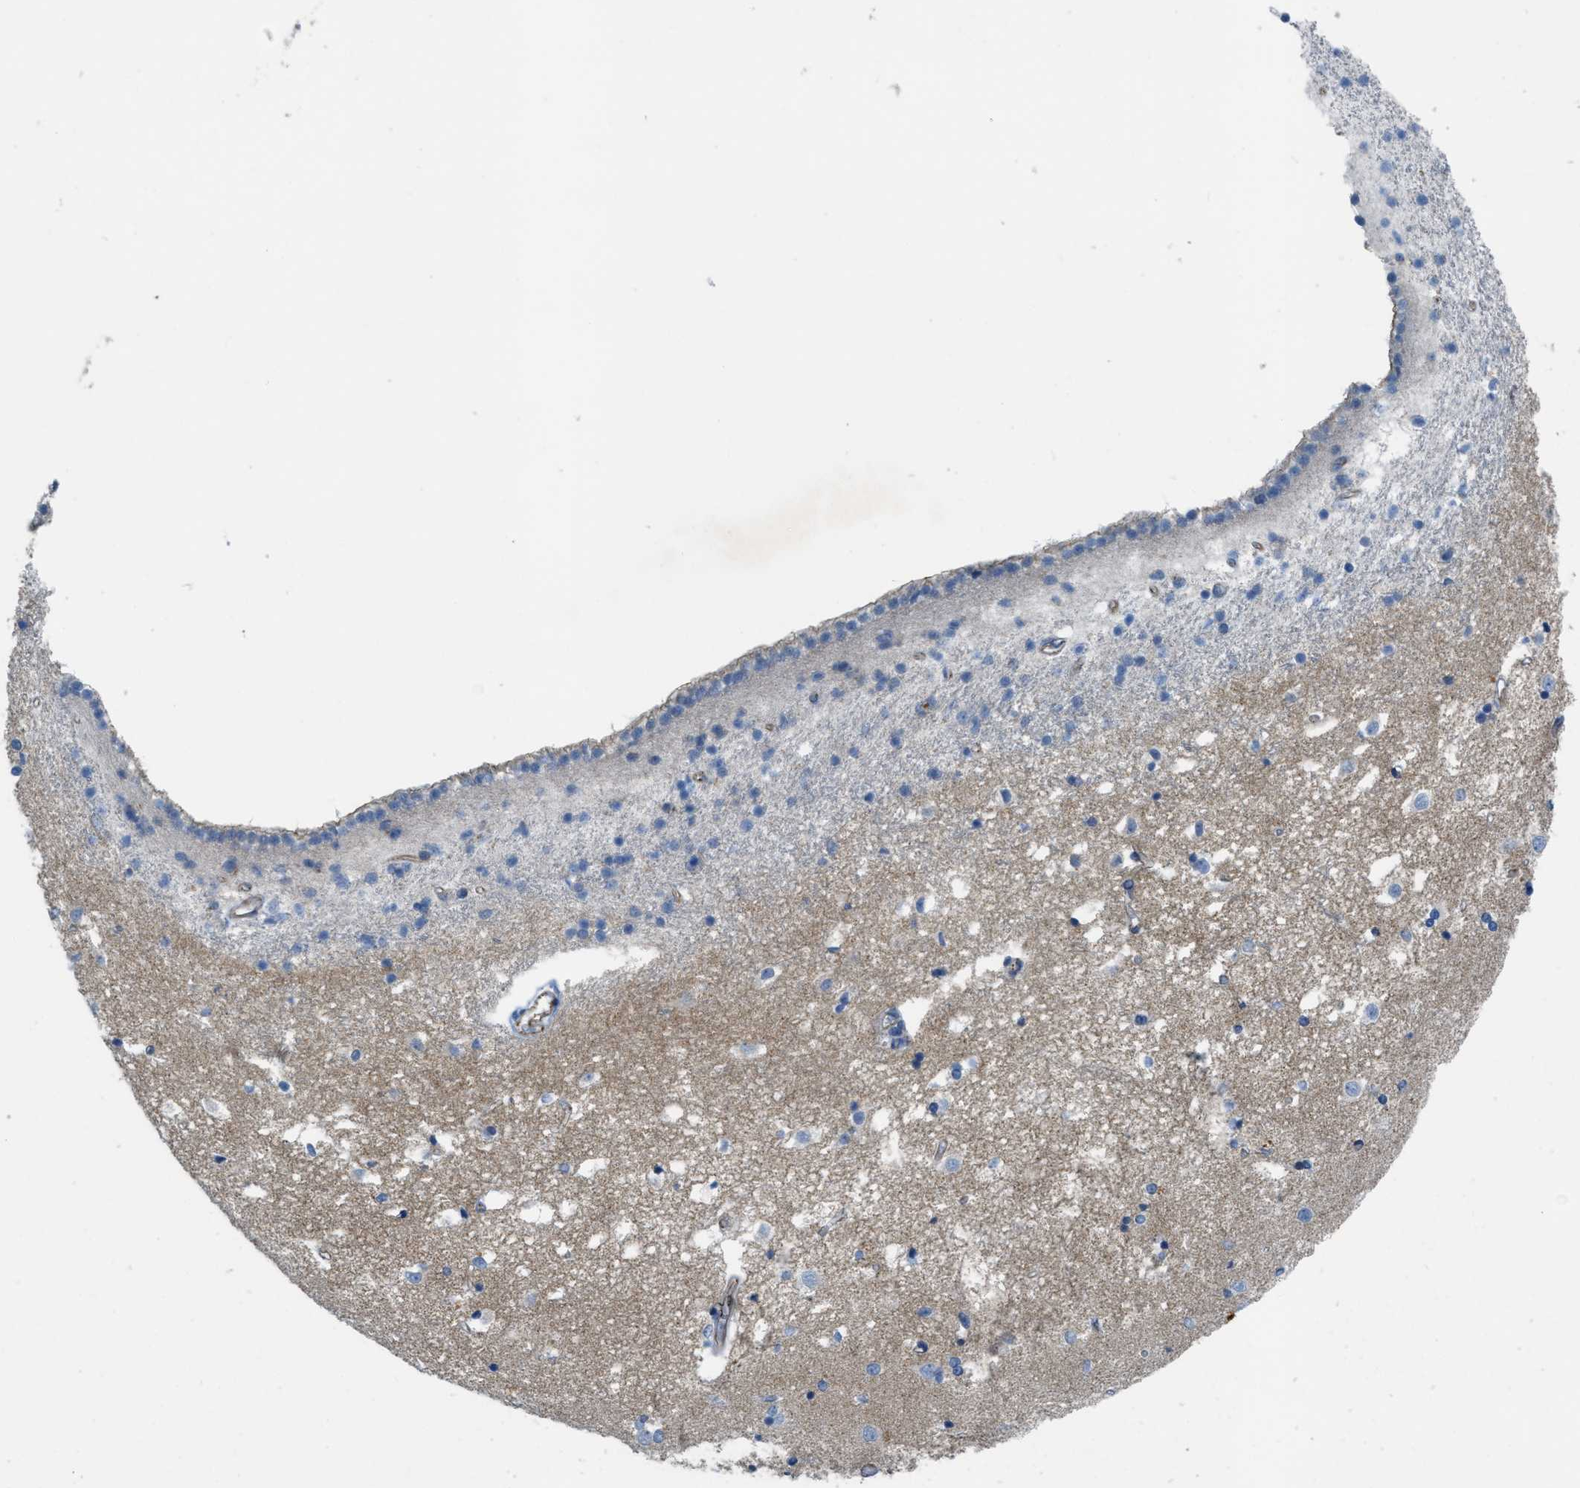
{"staining": {"intensity": "negative", "quantity": "none", "location": "none"}, "tissue": "caudate", "cell_type": "Glial cells", "image_type": "normal", "snomed": [{"axis": "morphology", "description": "Normal tissue, NOS"}, {"axis": "topography", "description": "Lateral ventricle wall"}], "caption": "Micrograph shows no significant protein staining in glial cells of benign caudate.", "gene": "CRB3", "patient": {"sex": "male", "age": 45}}